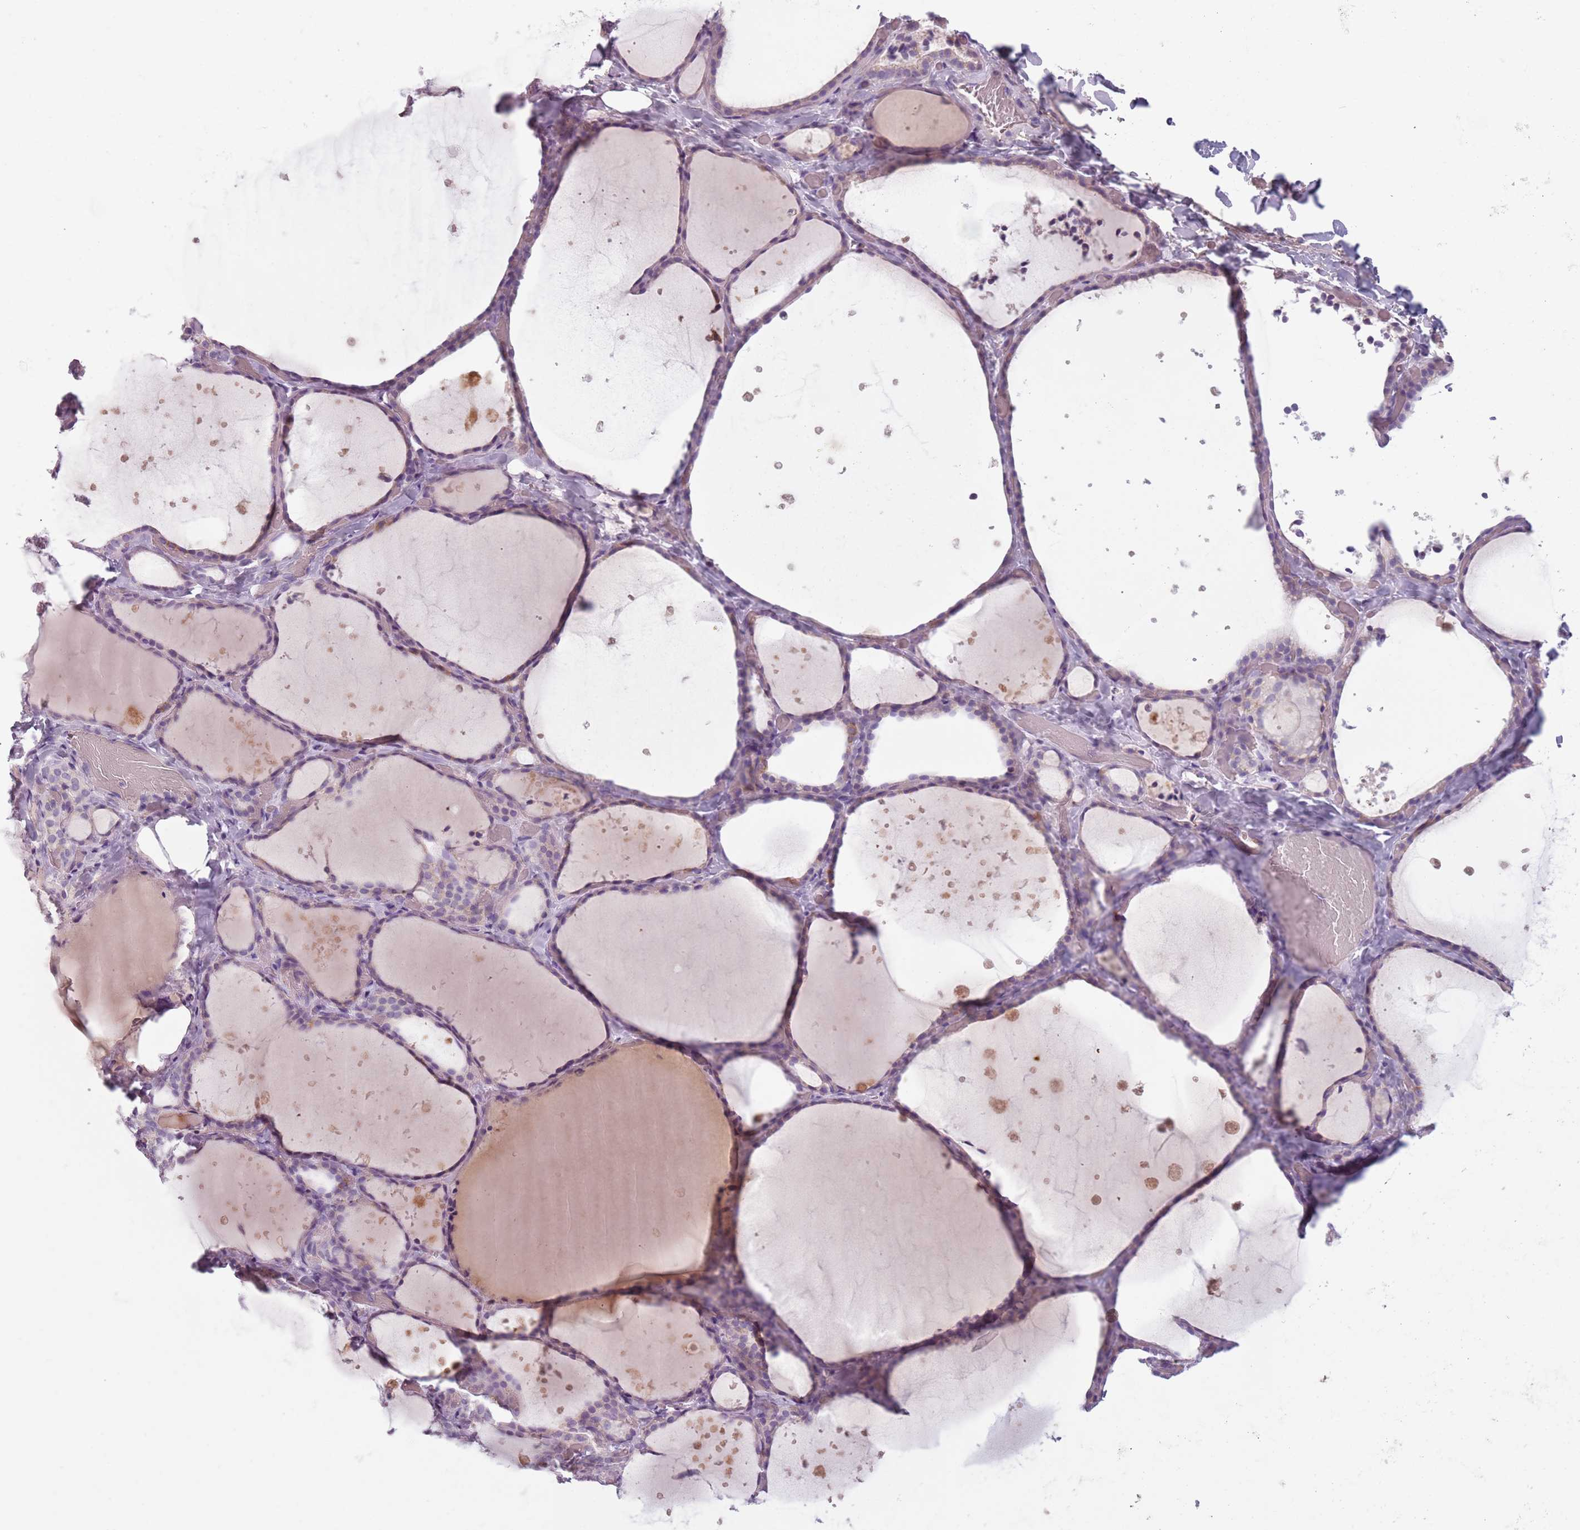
{"staining": {"intensity": "moderate", "quantity": "<25%", "location": "cytoplasmic/membranous"}, "tissue": "thyroid gland", "cell_type": "Glandular cells", "image_type": "normal", "snomed": [{"axis": "morphology", "description": "Normal tissue, NOS"}, {"axis": "topography", "description": "Thyroid gland"}], "caption": "IHC (DAB) staining of benign thyroid gland shows moderate cytoplasmic/membranous protein expression in about <25% of glandular cells.", "gene": "MEGF8", "patient": {"sex": "female", "age": 44}}